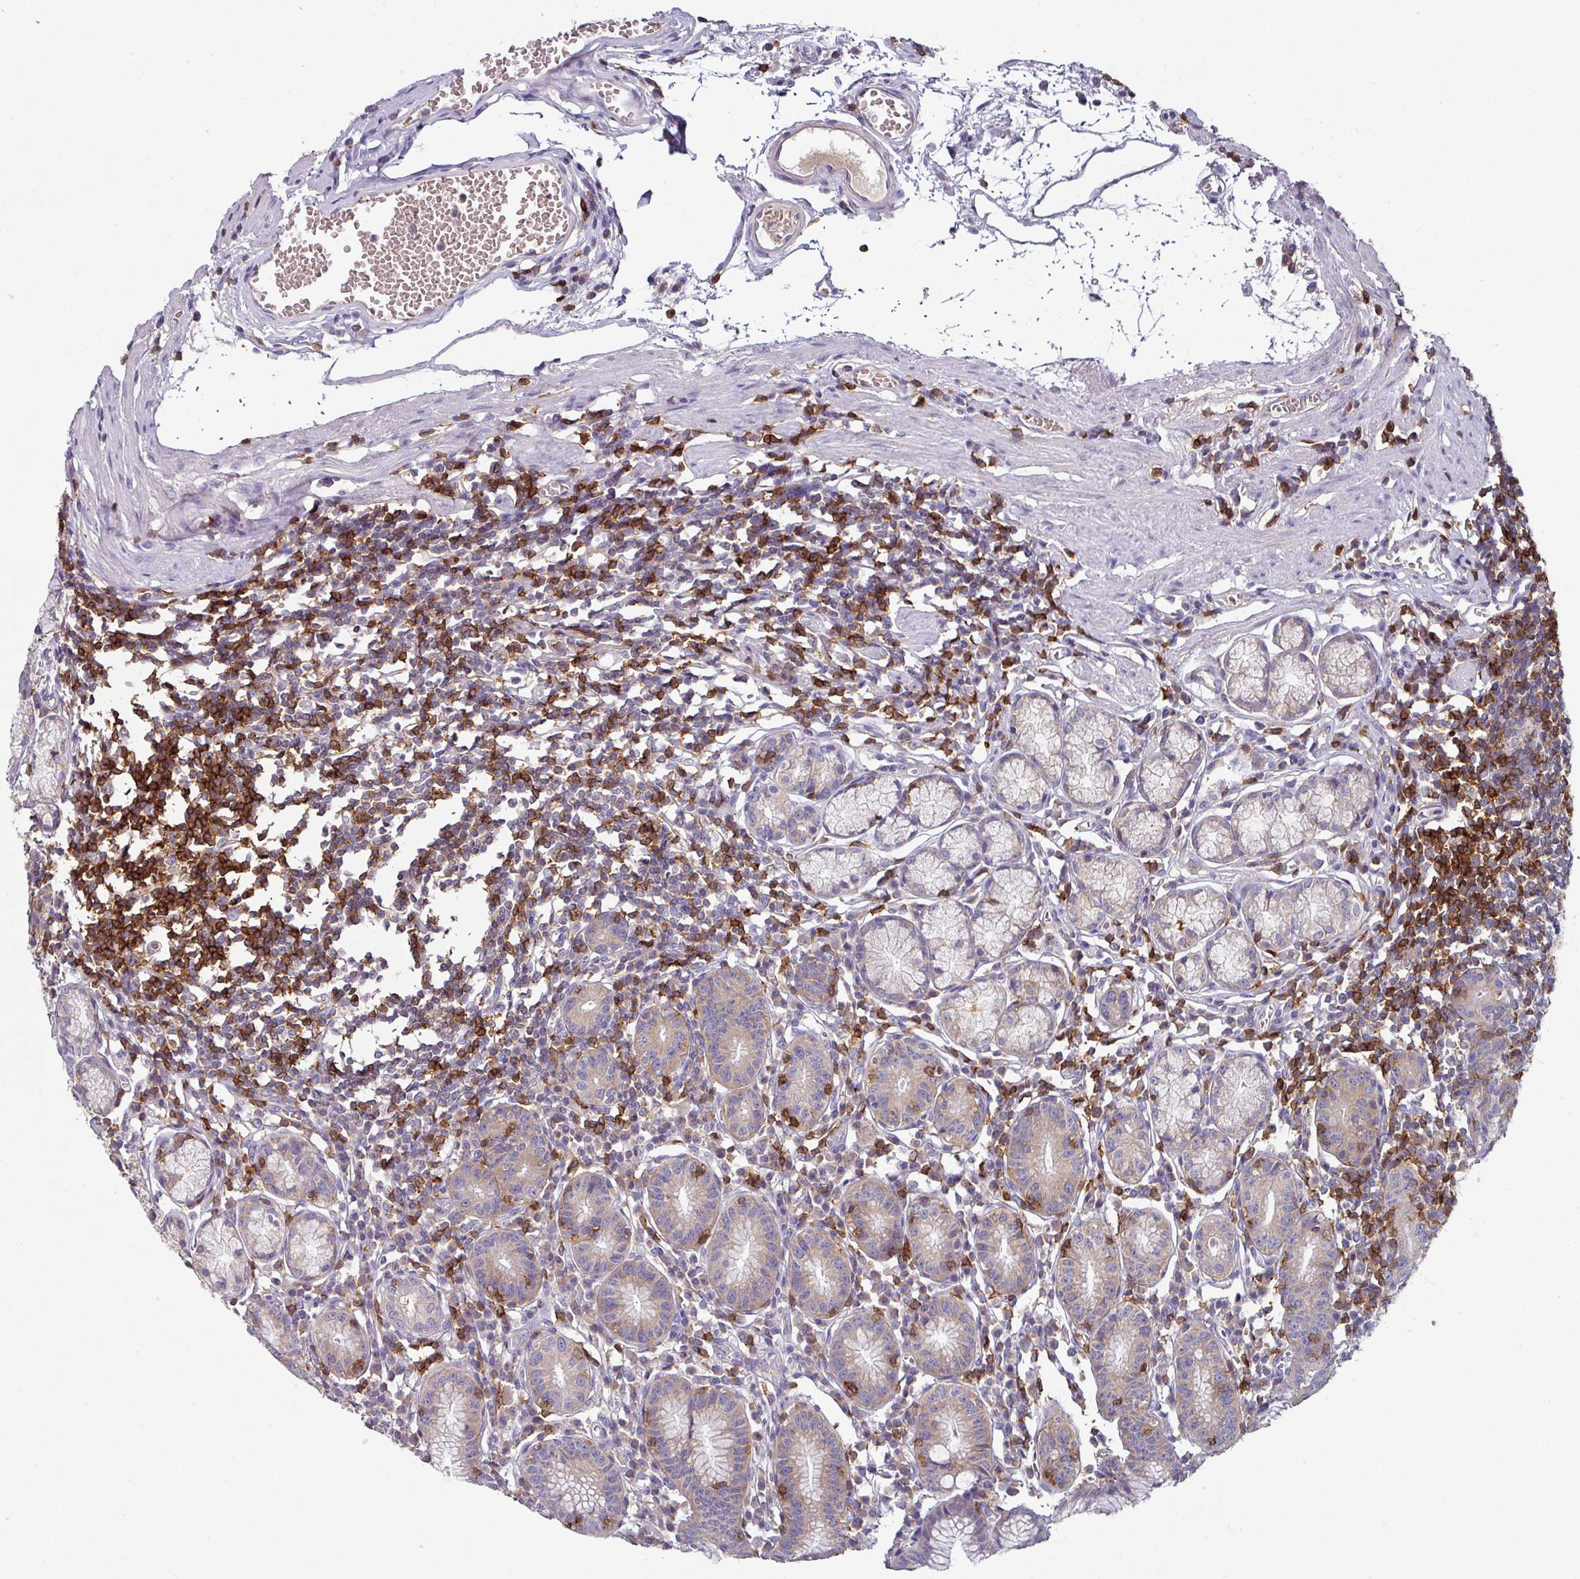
{"staining": {"intensity": "moderate", "quantity": "25%-75%", "location": "cytoplasmic/membranous"}, "tissue": "stomach", "cell_type": "Glandular cells", "image_type": "normal", "snomed": [{"axis": "morphology", "description": "Normal tissue, NOS"}, {"axis": "topography", "description": "Stomach"}], "caption": "Immunohistochemical staining of normal human stomach shows moderate cytoplasmic/membranous protein positivity in about 25%-75% of glandular cells. (DAB (3,3'-diaminobenzidine) IHC, brown staining for protein, blue staining for nuclei).", "gene": "CD3G", "patient": {"sex": "male", "age": 55}}